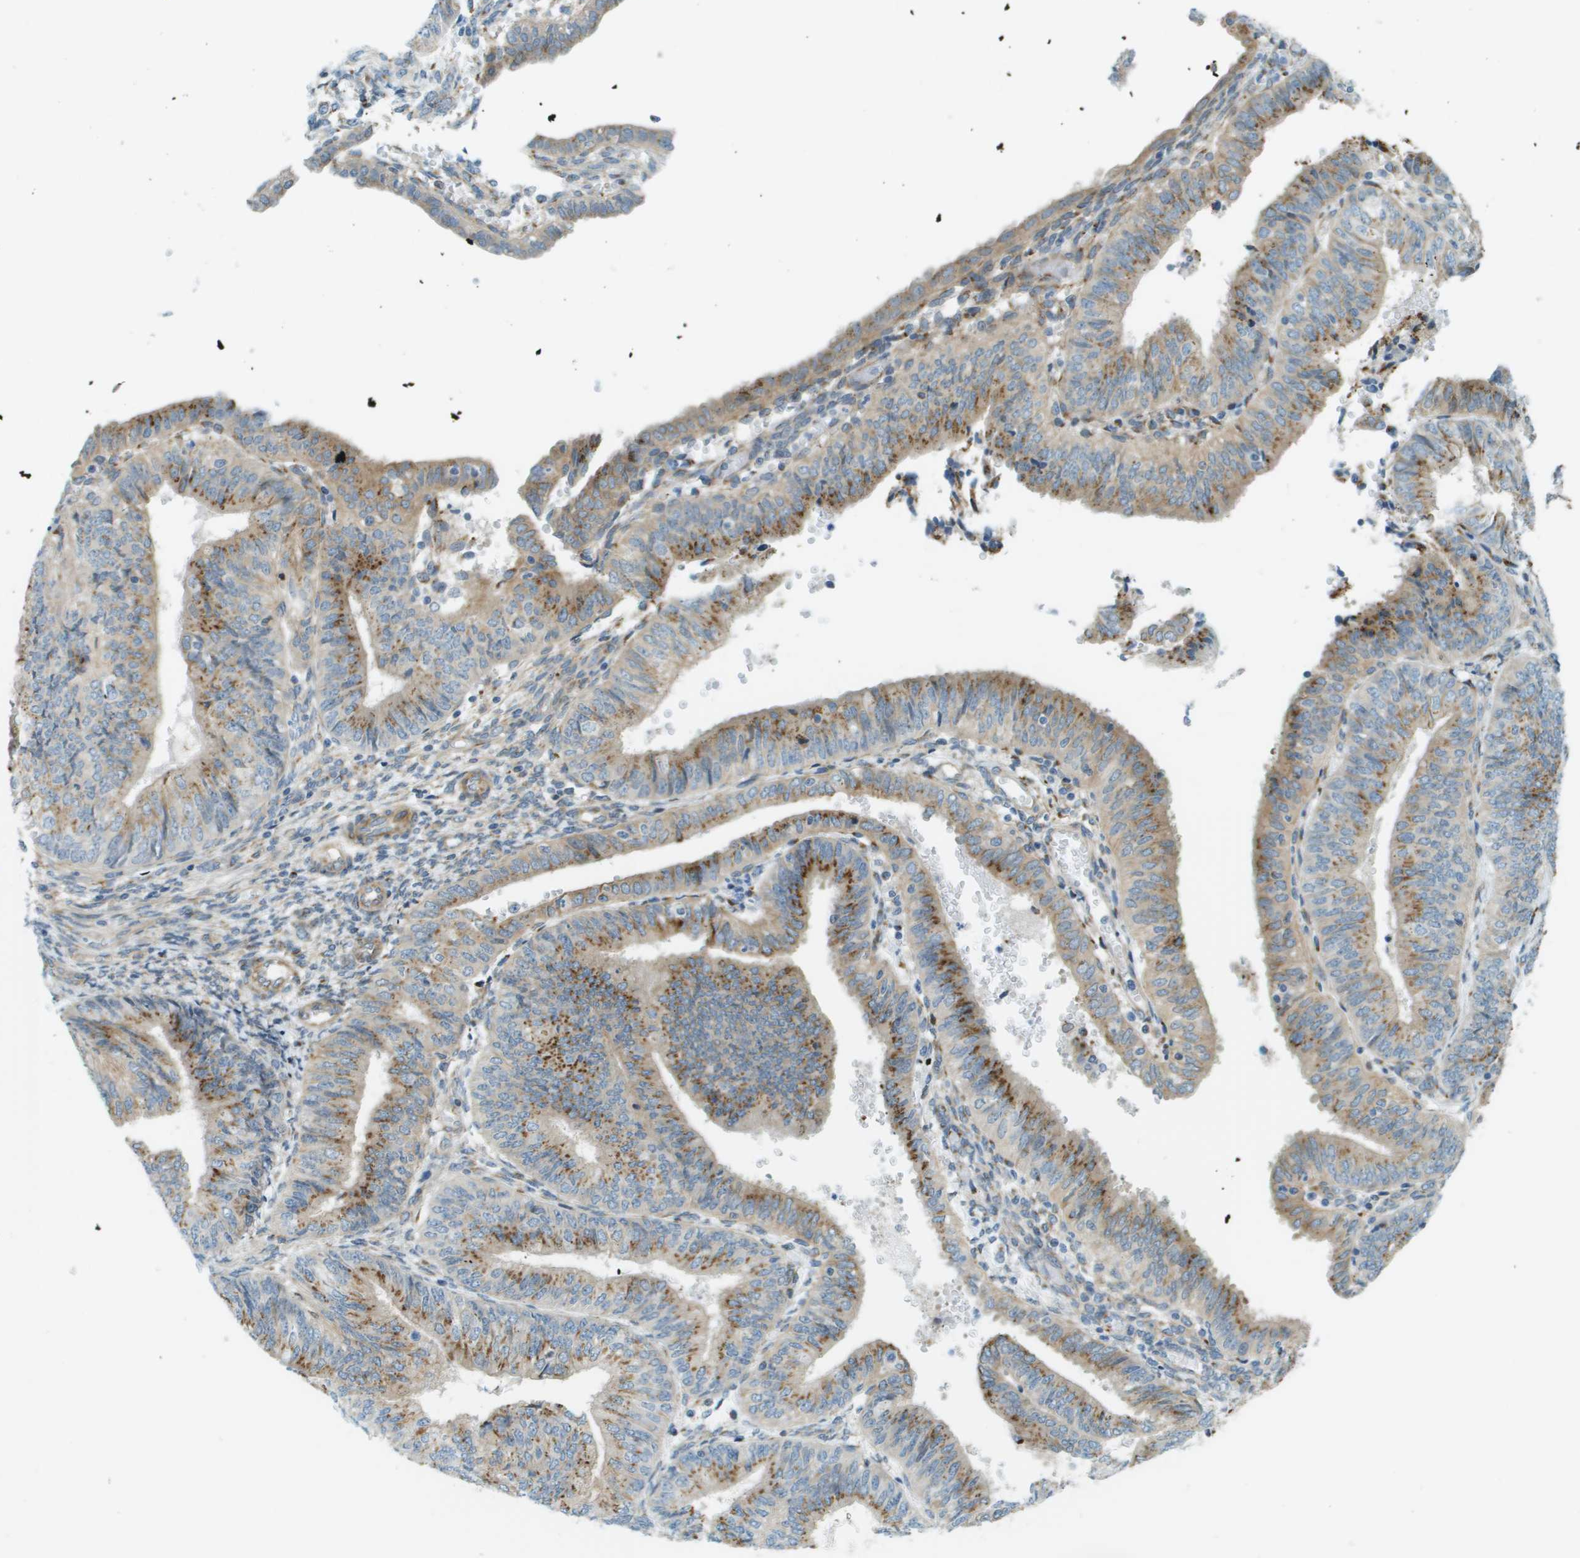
{"staining": {"intensity": "moderate", "quantity": ">75%", "location": "cytoplasmic/membranous"}, "tissue": "endometrial cancer", "cell_type": "Tumor cells", "image_type": "cancer", "snomed": [{"axis": "morphology", "description": "Adenocarcinoma, NOS"}, {"axis": "topography", "description": "Endometrium"}], "caption": "Tumor cells exhibit moderate cytoplasmic/membranous staining in about >75% of cells in endometrial cancer (adenocarcinoma). (Stains: DAB (3,3'-diaminobenzidine) in brown, nuclei in blue, Microscopy: brightfield microscopy at high magnification).", "gene": "ACBD3", "patient": {"sex": "female", "age": 58}}